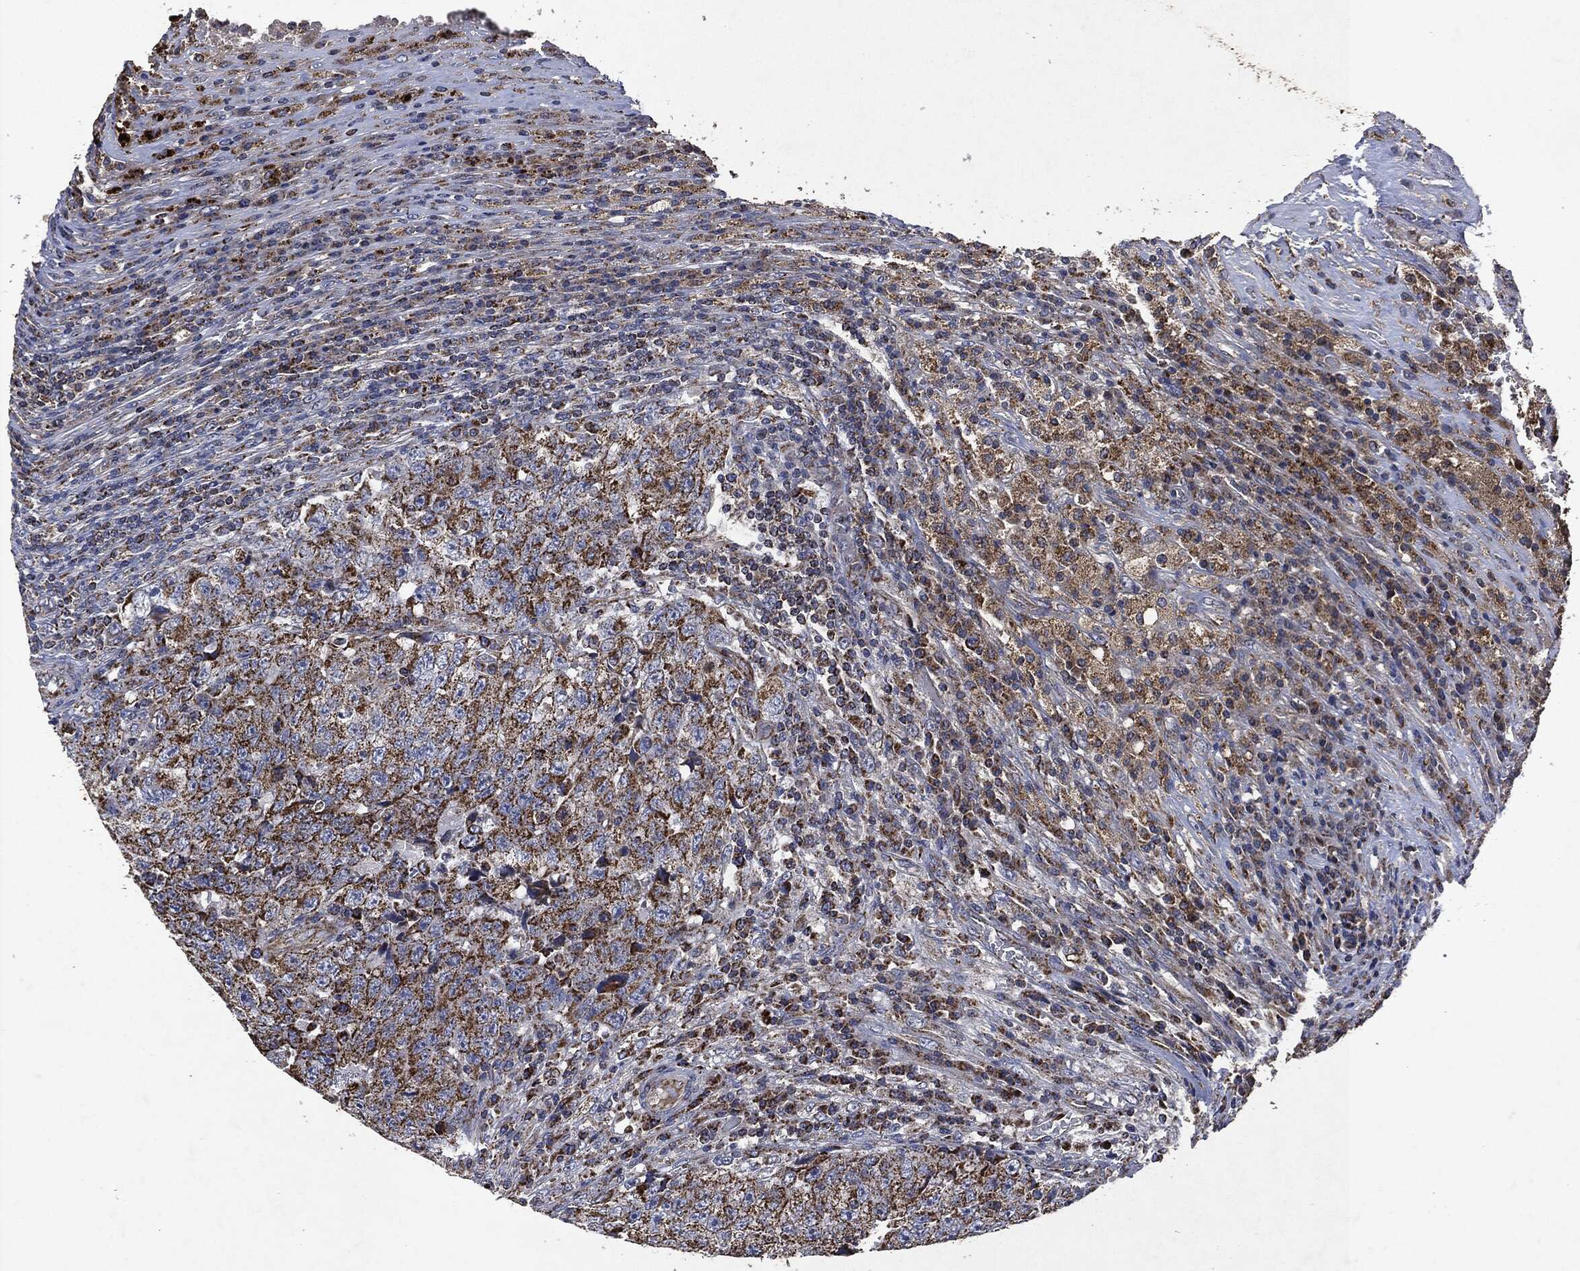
{"staining": {"intensity": "moderate", "quantity": ">75%", "location": "cytoplasmic/membranous"}, "tissue": "testis cancer", "cell_type": "Tumor cells", "image_type": "cancer", "snomed": [{"axis": "morphology", "description": "Necrosis, NOS"}, {"axis": "morphology", "description": "Carcinoma, Embryonal, NOS"}, {"axis": "topography", "description": "Testis"}], "caption": "Protein analysis of embryonal carcinoma (testis) tissue reveals moderate cytoplasmic/membranous positivity in about >75% of tumor cells.", "gene": "RYK", "patient": {"sex": "male", "age": 19}}